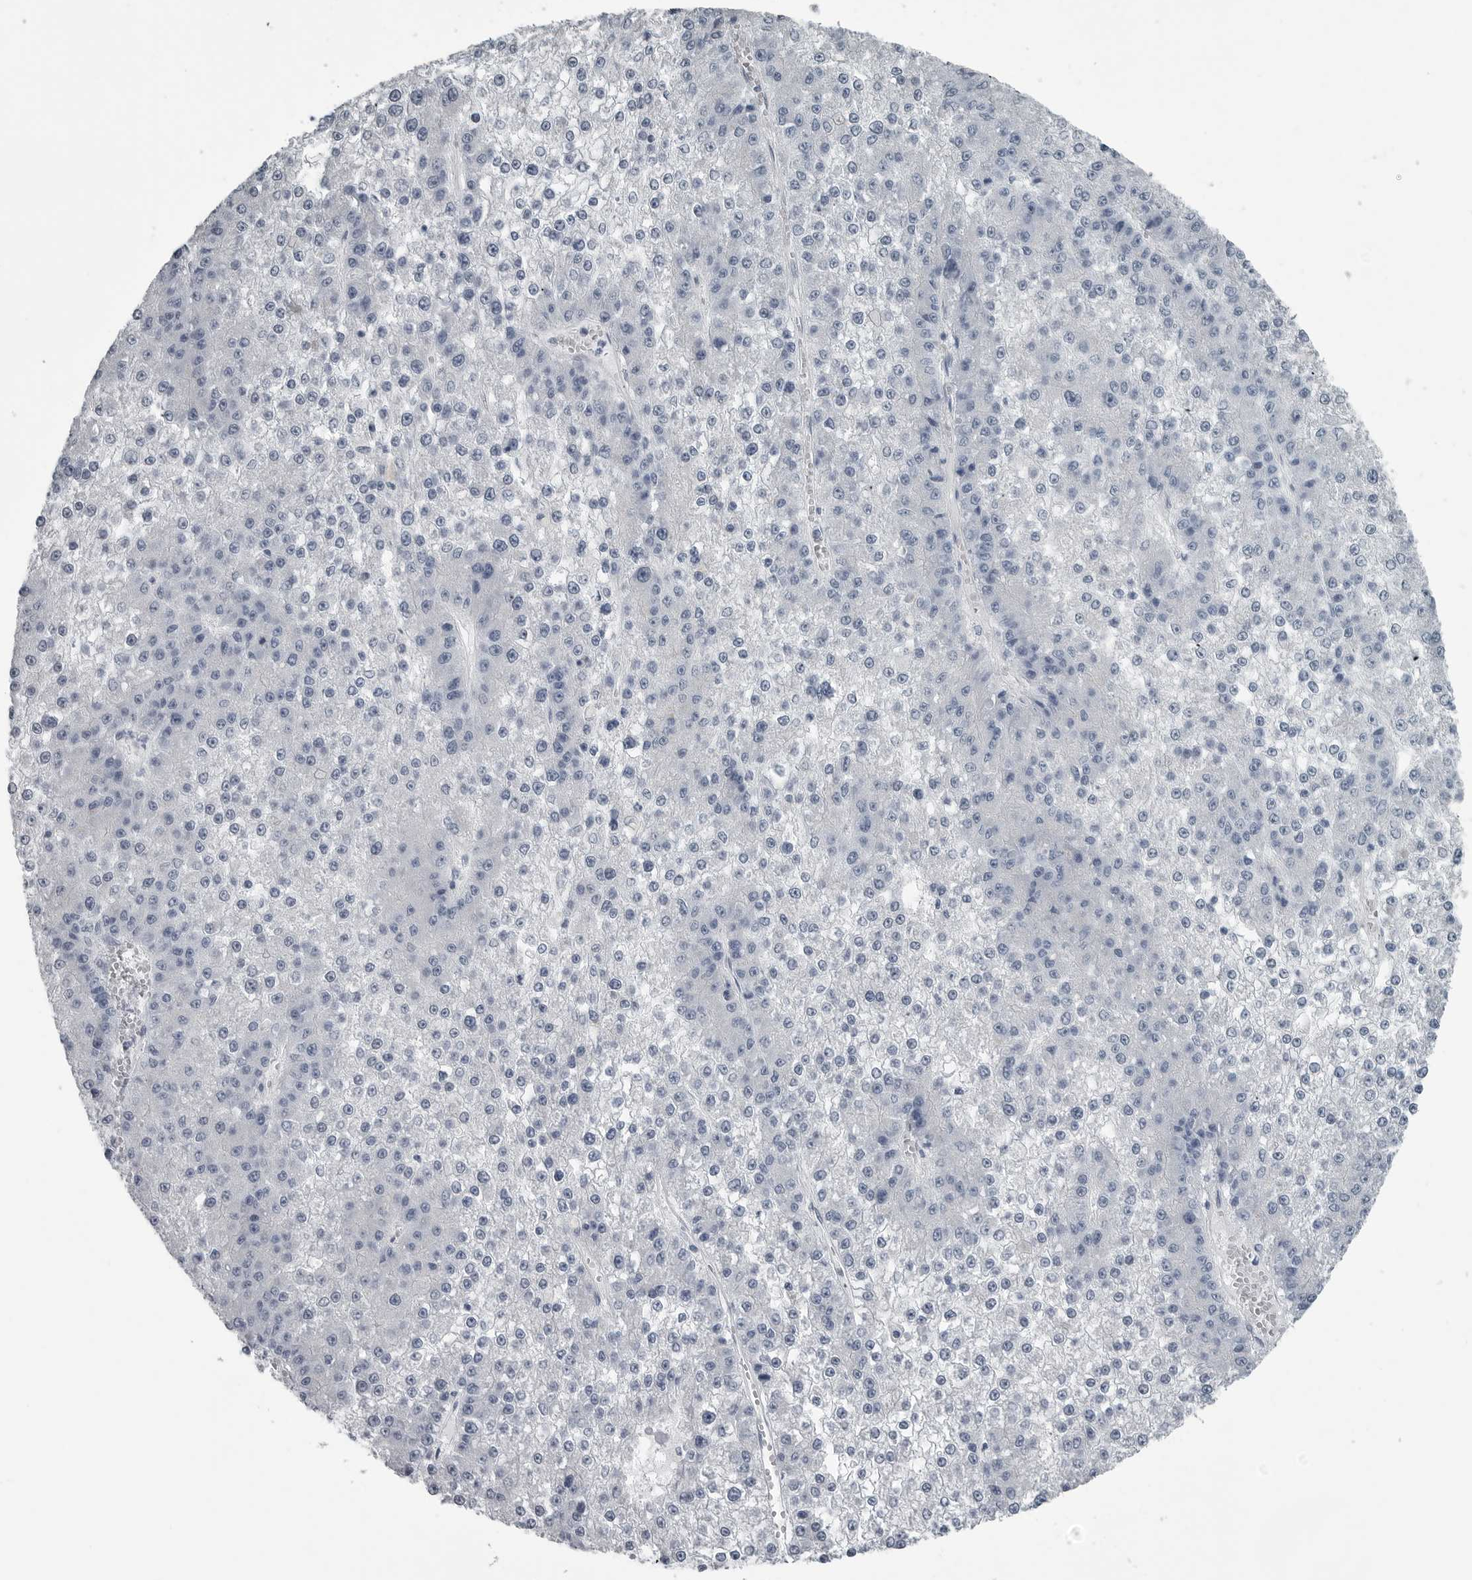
{"staining": {"intensity": "negative", "quantity": "none", "location": "none"}, "tissue": "liver cancer", "cell_type": "Tumor cells", "image_type": "cancer", "snomed": [{"axis": "morphology", "description": "Carcinoma, Hepatocellular, NOS"}, {"axis": "topography", "description": "Liver"}], "caption": "IHC of human liver cancer (hepatocellular carcinoma) exhibits no expression in tumor cells. (Brightfield microscopy of DAB immunohistochemistry at high magnification).", "gene": "MYOC", "patient": {"sex": "female", "age": 73}}